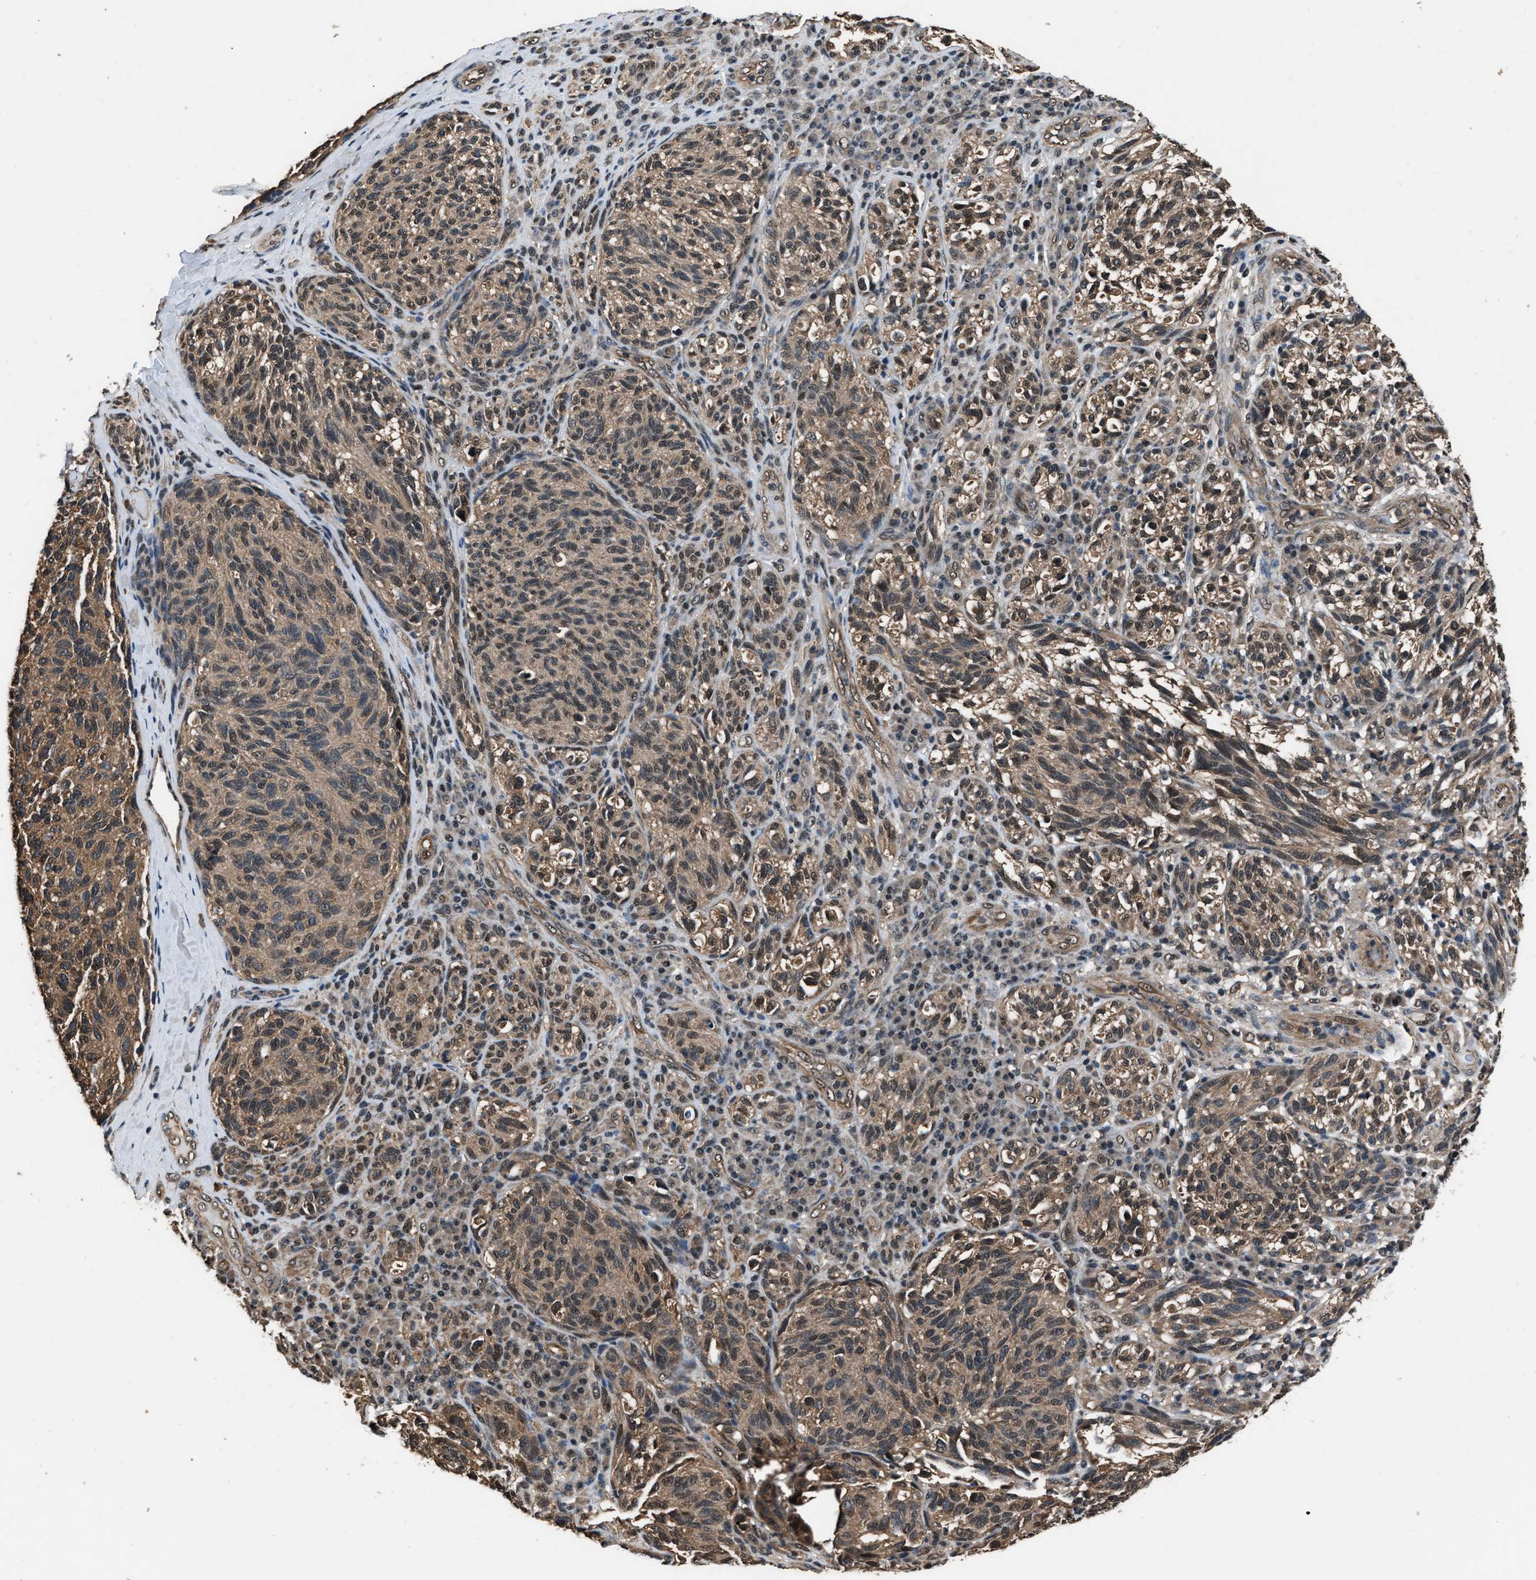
{"staining": {"intensity": "moderate", "quantity": ">75%", "location": "cytoplasmic/membranous,nuclear"}, "tissue": "melanoma", "cell_type": "Tumor cells", "image_type": "cancer", "snomed": [{"axis": "morphology", "description": "Malignant melanoma, NOS"}, {"axis": "topography", "description": "Skin"}], "caption": "This micrograph demonstrates immunohistochemistry staining of melanoma, with medium moderate cytoplasmic/membranous and nuclear staining in approximately >75% of tumor cells.", "gene": "DFFA", "patient": {"sex": "female", "age": 73}}